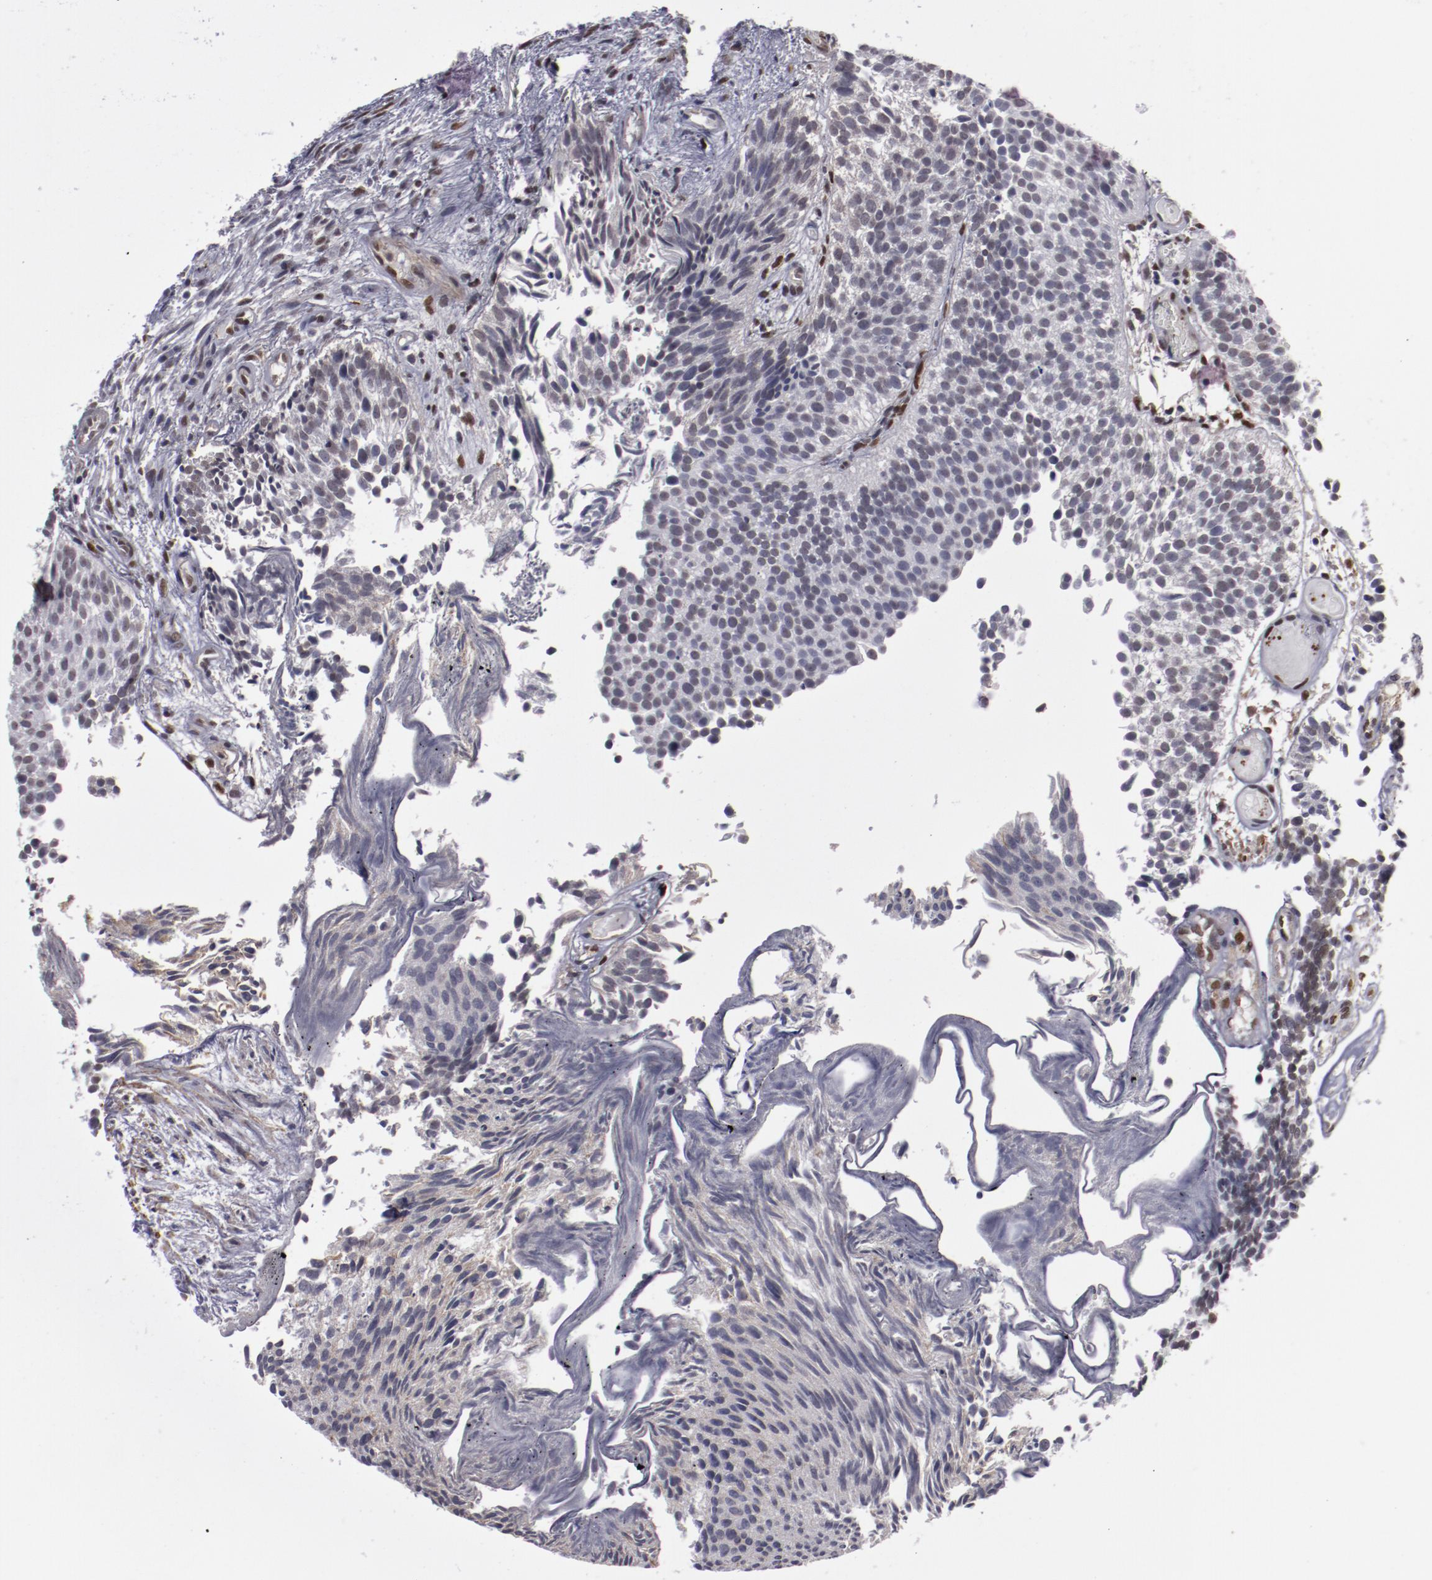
{"staining": {"intensity": "negative", "quantity": "none", "location": "none"}, "tissue": "urothelial cancer", "cell_type": "Tumor cells", "image_type": "cancer", "snomed": [{"axis": "morphology", "description": "Urothelial carcinoma, Low grade"}, {"axis": "topography", "description": "Urinary bladder"}], "caption": "Photomicrograph shows no protein expression in tumor cells of urothelial cancer tissue.", "gene": "LEF1", "patient": {"sex": "male", "age": 84}}